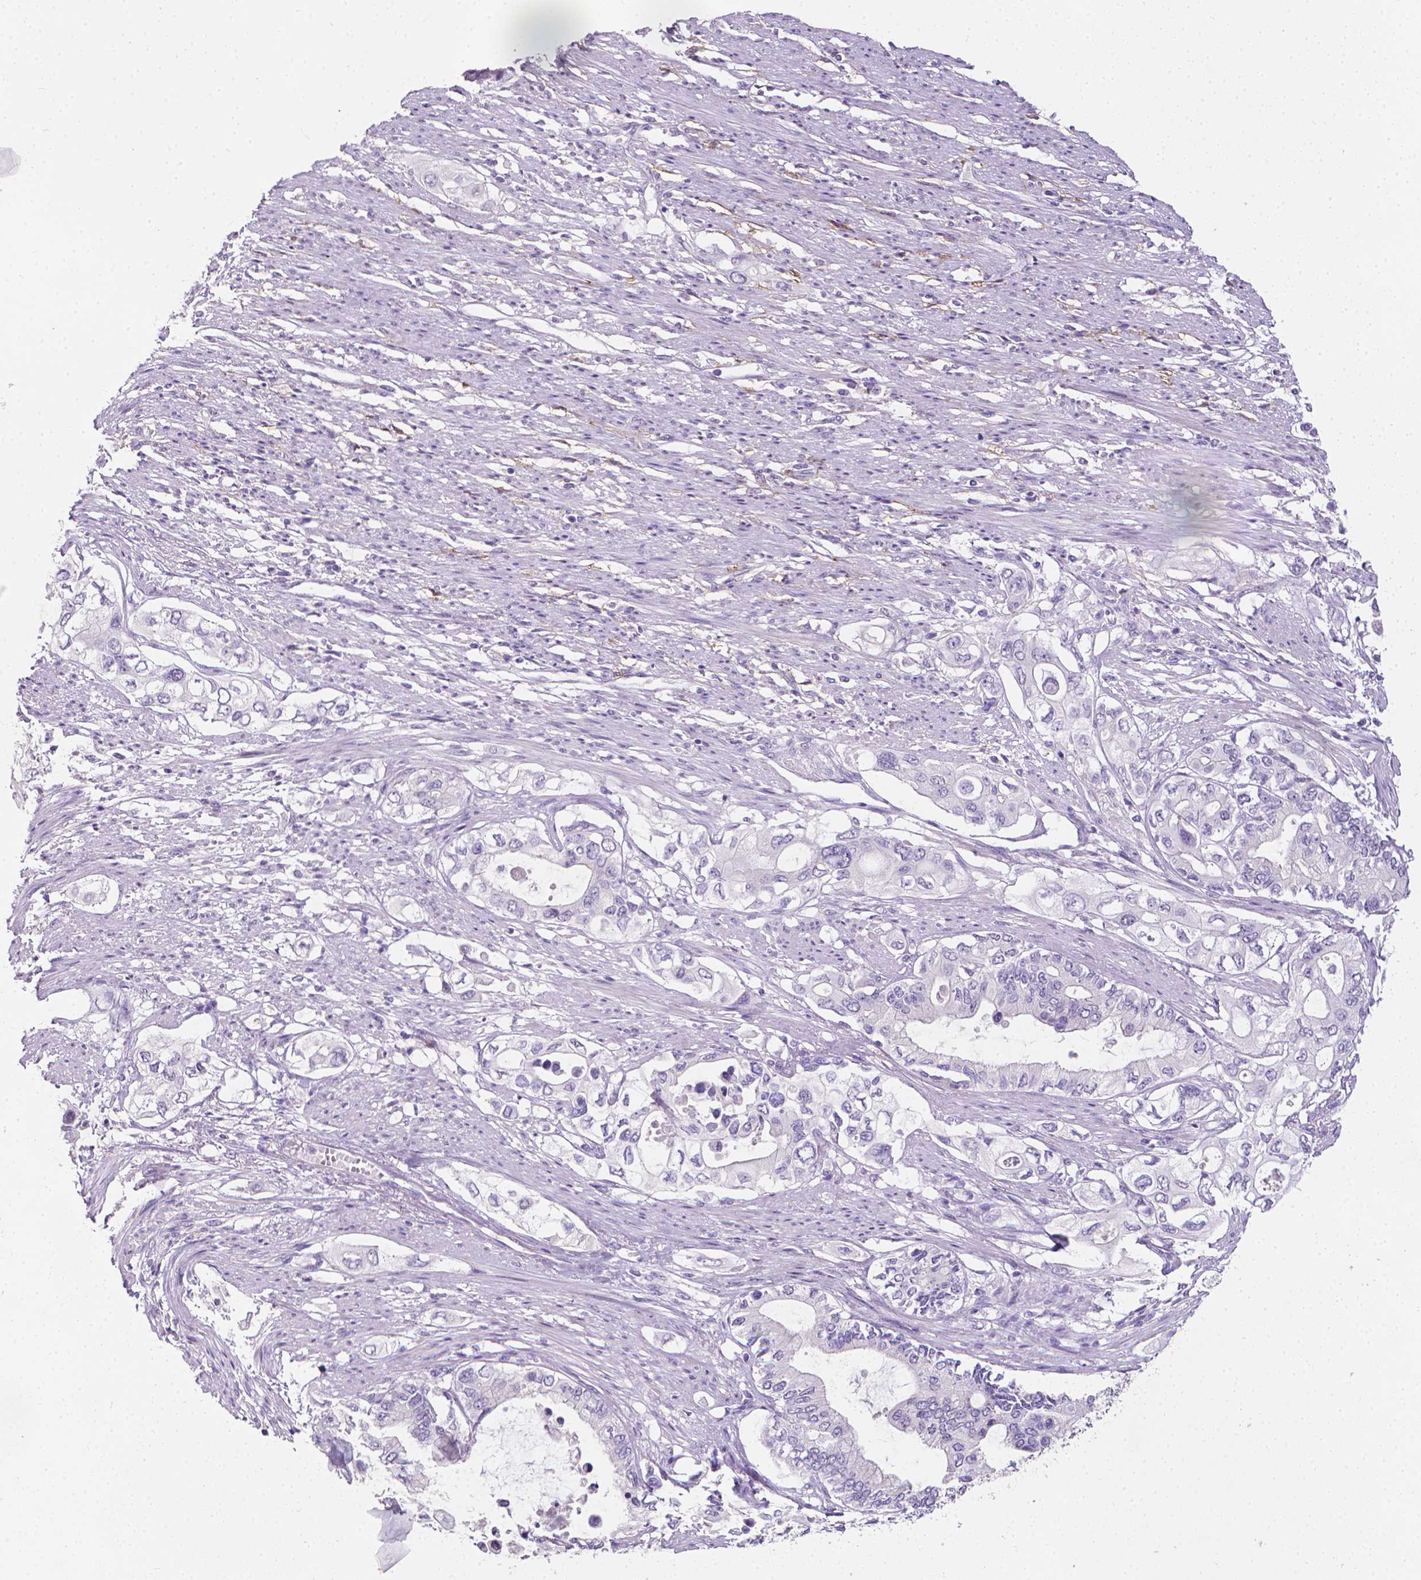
{"staining": {"intensity": "negative", "quantity": "none", "location": "none"}, "tissue": "pancreatic cancer", "cell_type": "Tumor cells", "image_type": "cancer", "snomed": [{"axis": "morphology", "description": "Adenocarcinoma, NOS"}, {"axis": "topography", "description": "Pancreas"}], "caption": "Pancreatic cancer was stained to show a protein in brown. There is no significant staining in tumor cells.", "gene": "XPNPEP2", "patient": {"sex": "female", "age": 63}}